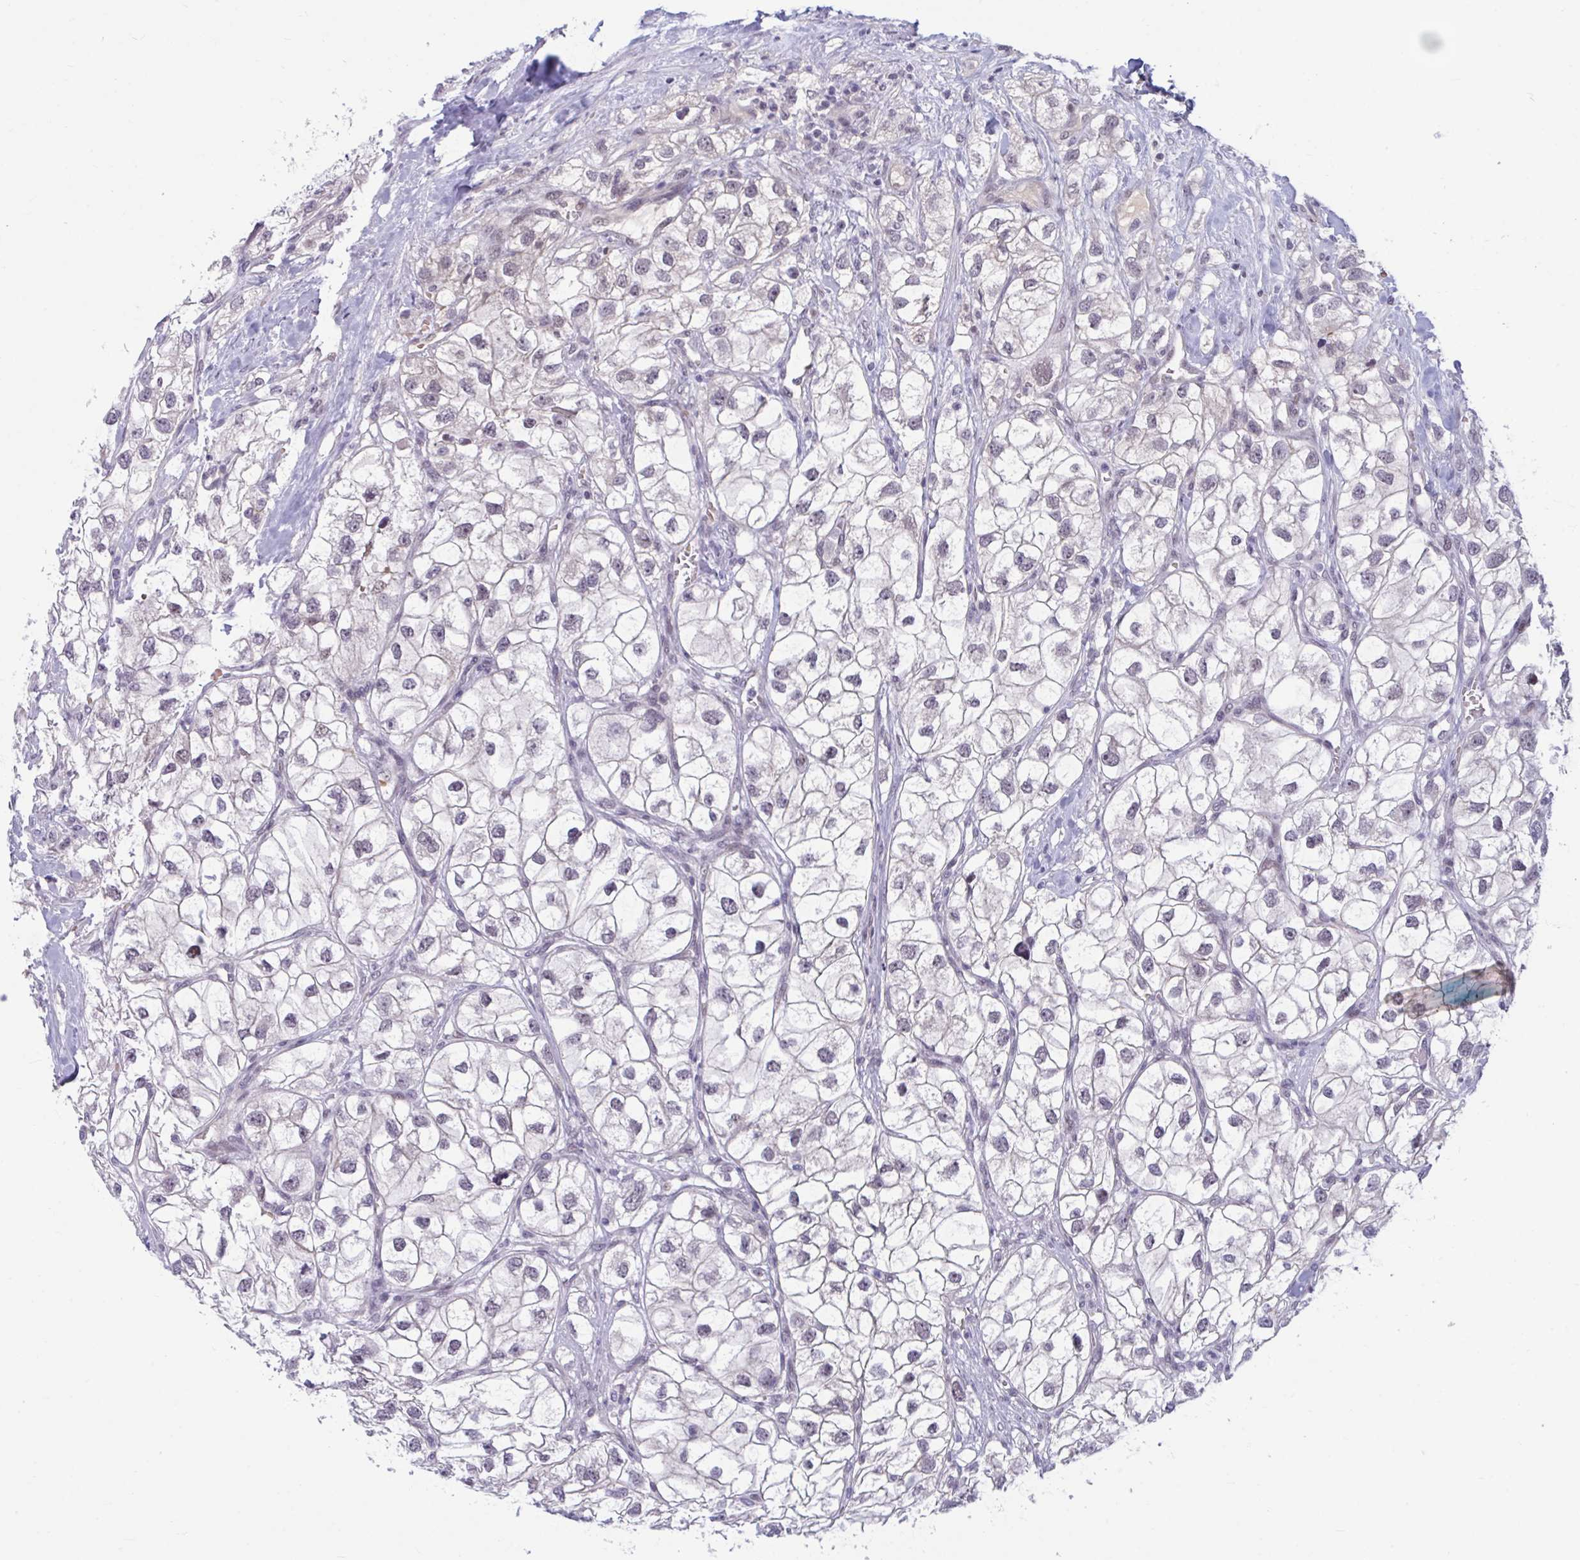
{"staining": {"intensity": "negative", "quantity": "none", "location": "none"}, "tissue": "renal cancer", "cell_type": "Tumor cells", "image_type": "cancer", "snomed": [{"axis": "morphology", "description": "Adenocarcinoma, NOS"}, {"axis": "topography", "description": "Kidney"}], "caption": "High magnification brightfield microscopy of adenocarcinoma (renal) stained with DAB (3,3'-diaminobenzidine) (brown) and counterstained with hematoxylin (blue): tumor cells show no significant expression.", "gene": "CNGB3", "patient": {"sex": "male", "age": 59}}